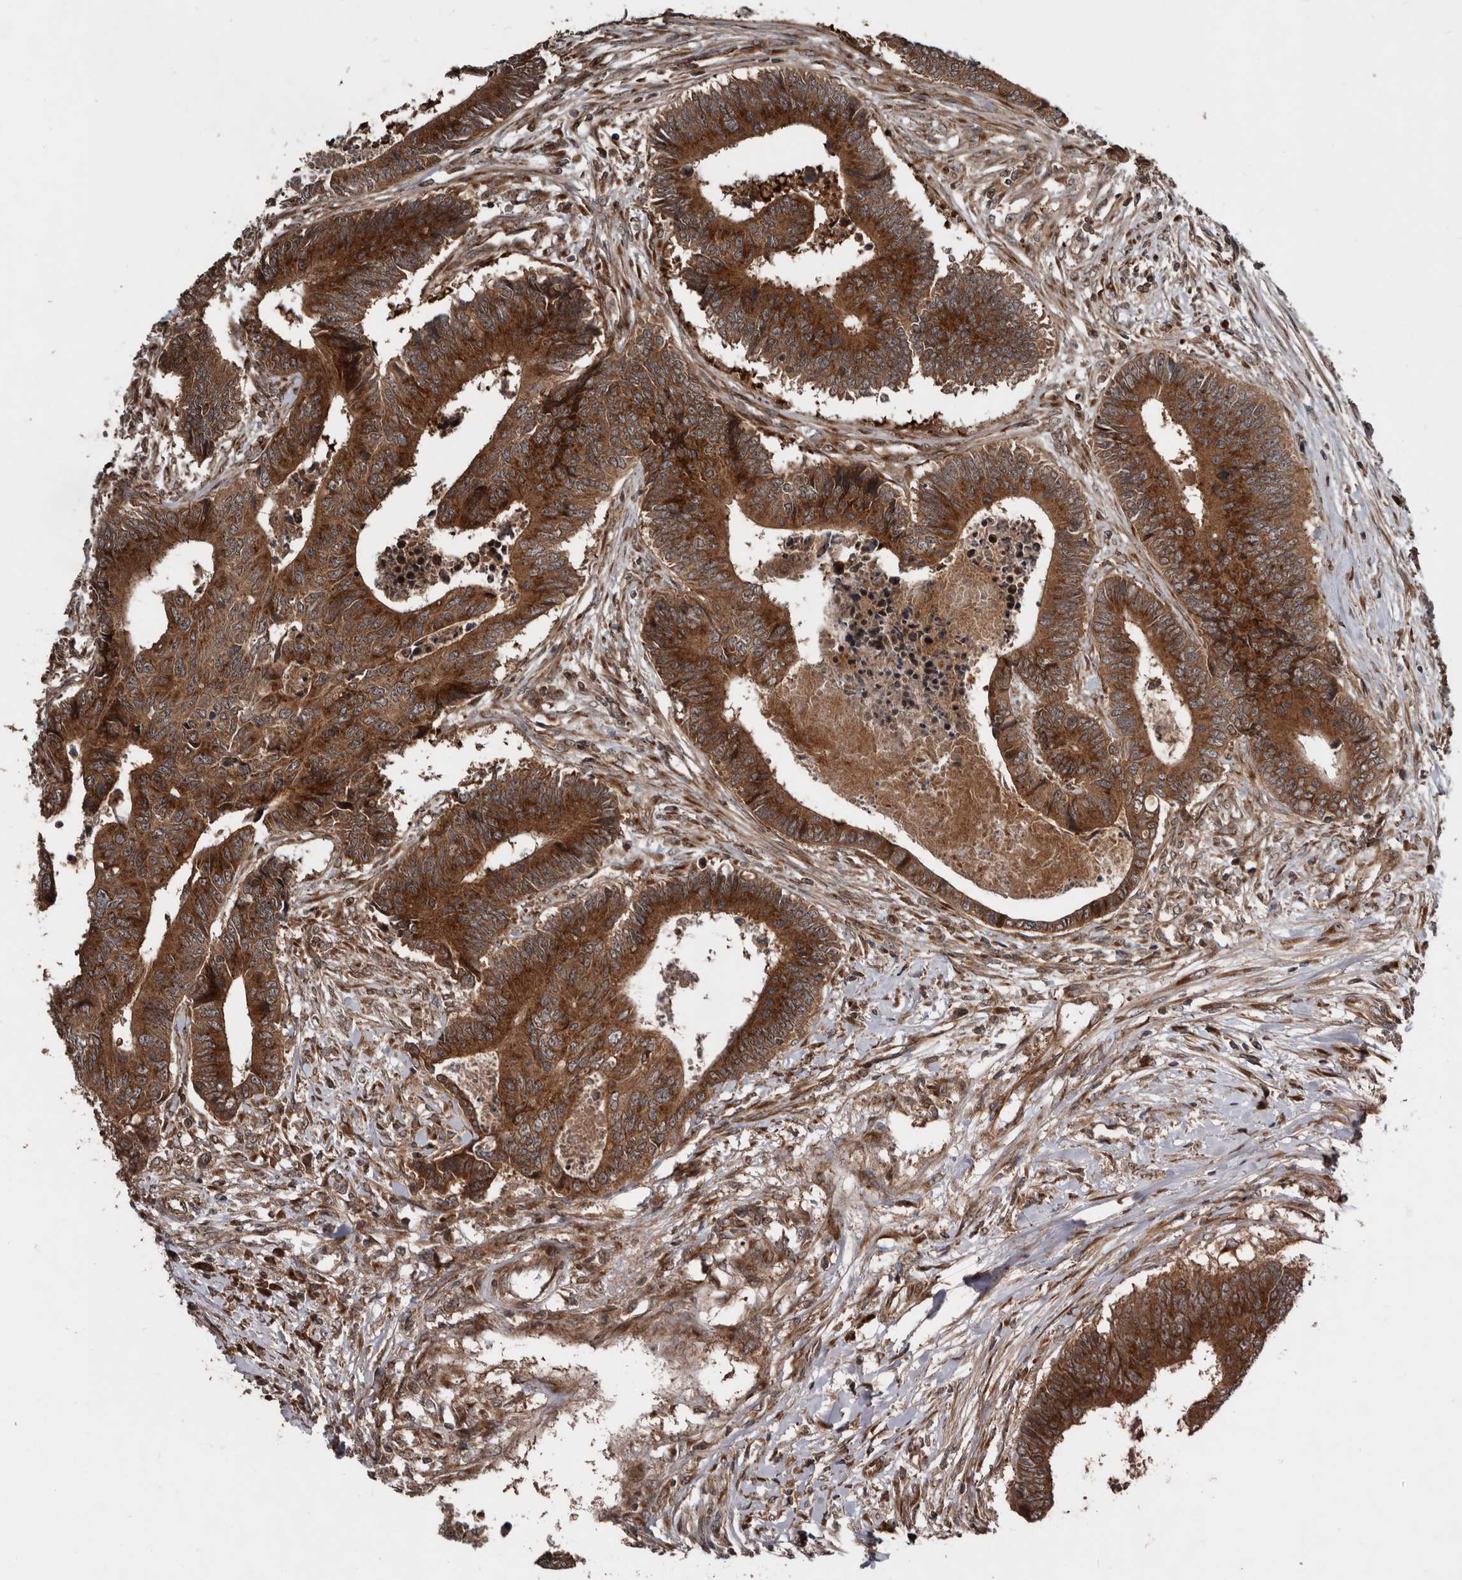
{"staining": {"intensity": "strong", "quantity": ">75%", "location": "cytoplasmic/membranous"}, "tissue": "colorectal cancer", "cell_type": "Tumor cells", "image_type": "cancer", "snomed": [{"axis": "morphology", "description": "Adenocarcinoma, NOS"}, {"axis": "topography", "description": "Rectum"}], "caption": "Immunohistochemistry of colorectal adenocarcinoma exhibits high levels of strong cytoplasmic/membranous positivity in about >75% of tumor cells. (DAB (3,3'-diaminobenzidine) IHC, brown staining for protein, blue staining for nuclei).", "gene": "CCDC190", "patient": {"sex": "male", "age": 84}}